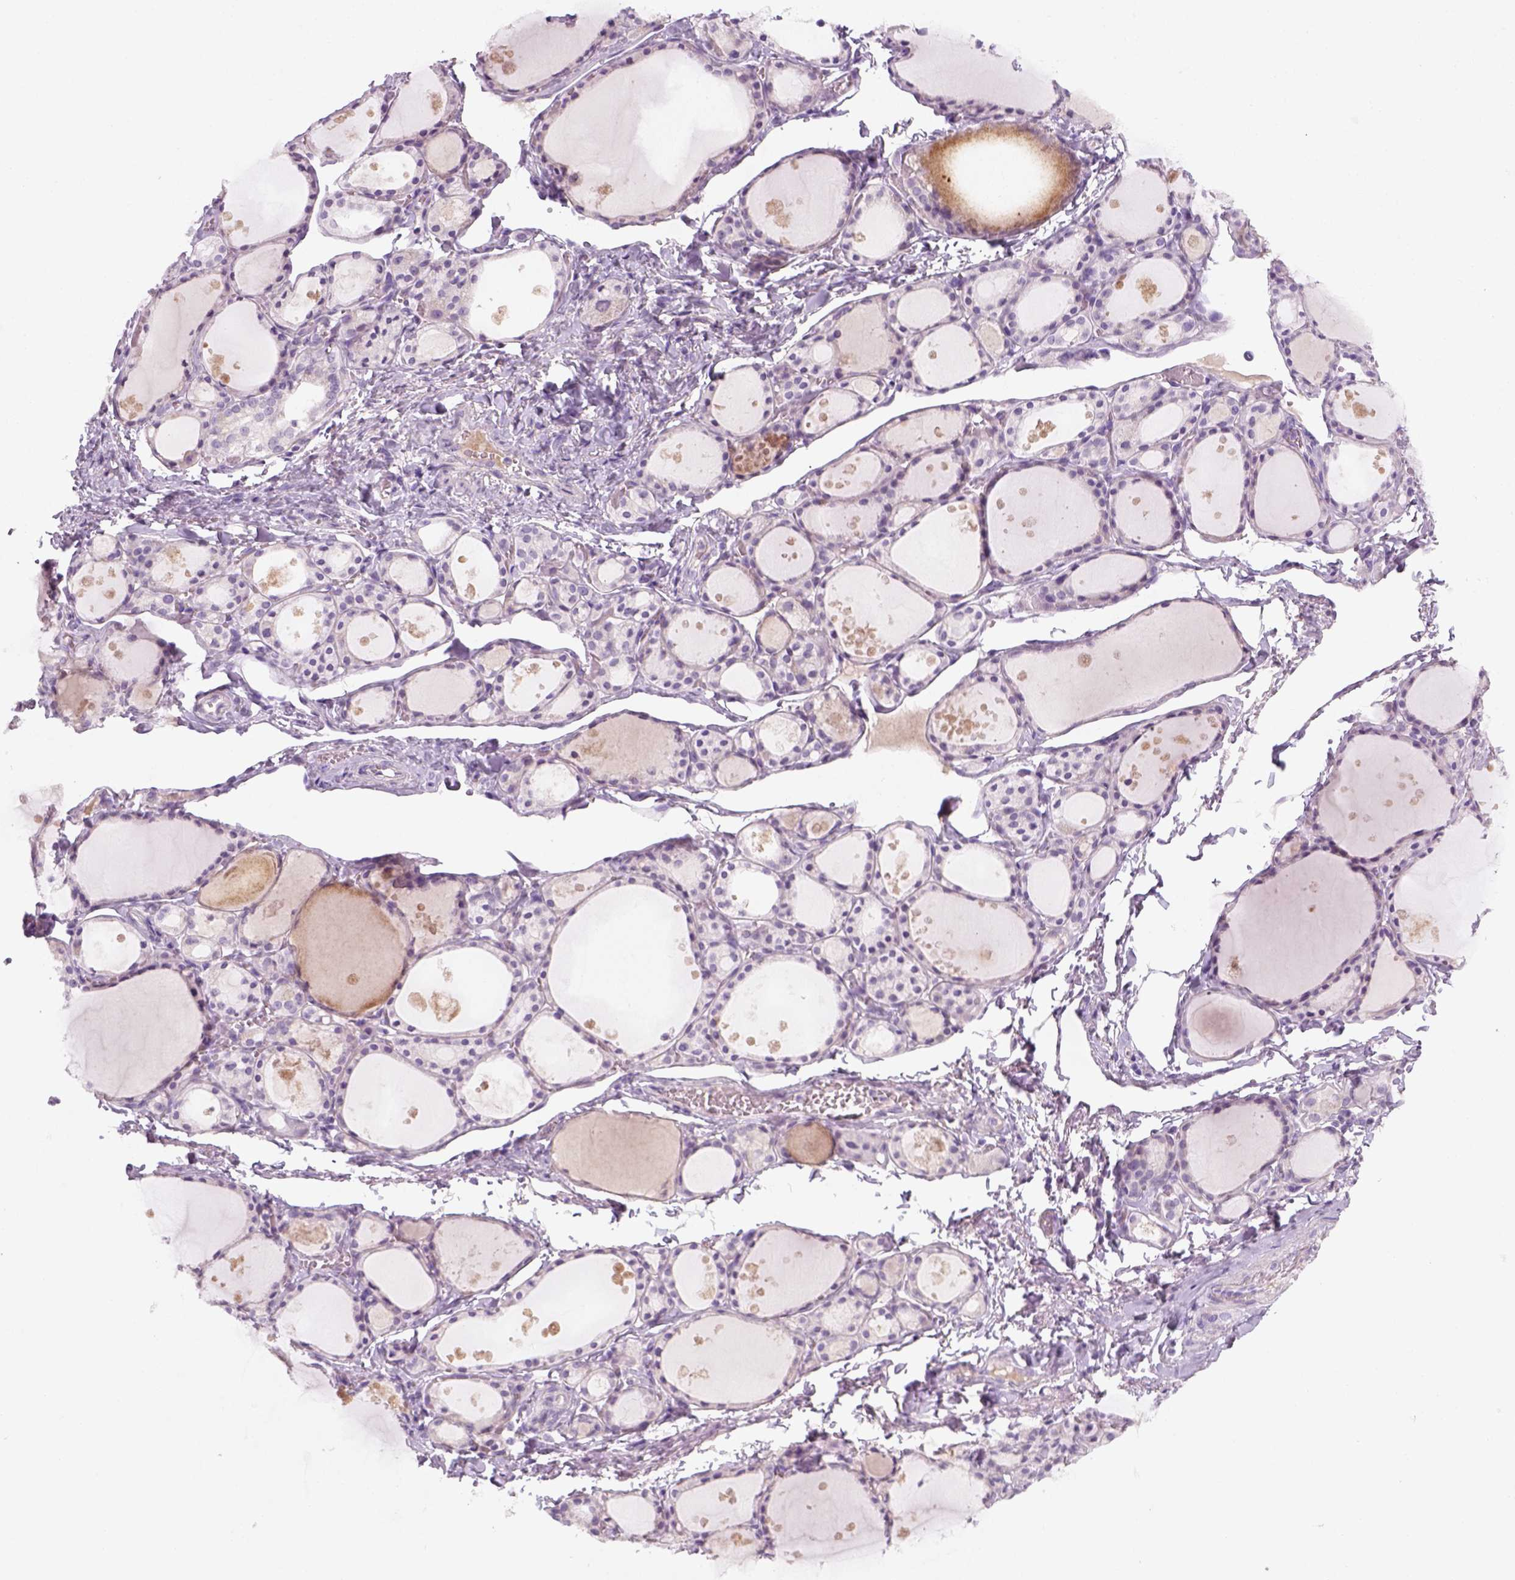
{"staining": {"intensity": "negative", "quantity": "none", "location": "none"}, "tissue": "thyroid gland", "cell_type": "Glandular cells", "image_type": "normal", "snomed": [{"axis": "morphology", "description": "Normal tissue, NOS"}, {"axis": "topography", "description": "Thyroid gland"}], "caption": "High magnification brightfield microscopy of unremarkable thyroid gland stained with DAB (brown) and counterstained with hematoxylin (blue): glandular cells show no significant expression.", "gene": "GFI1B", "patient": {"sex": "male", "age": 68}}